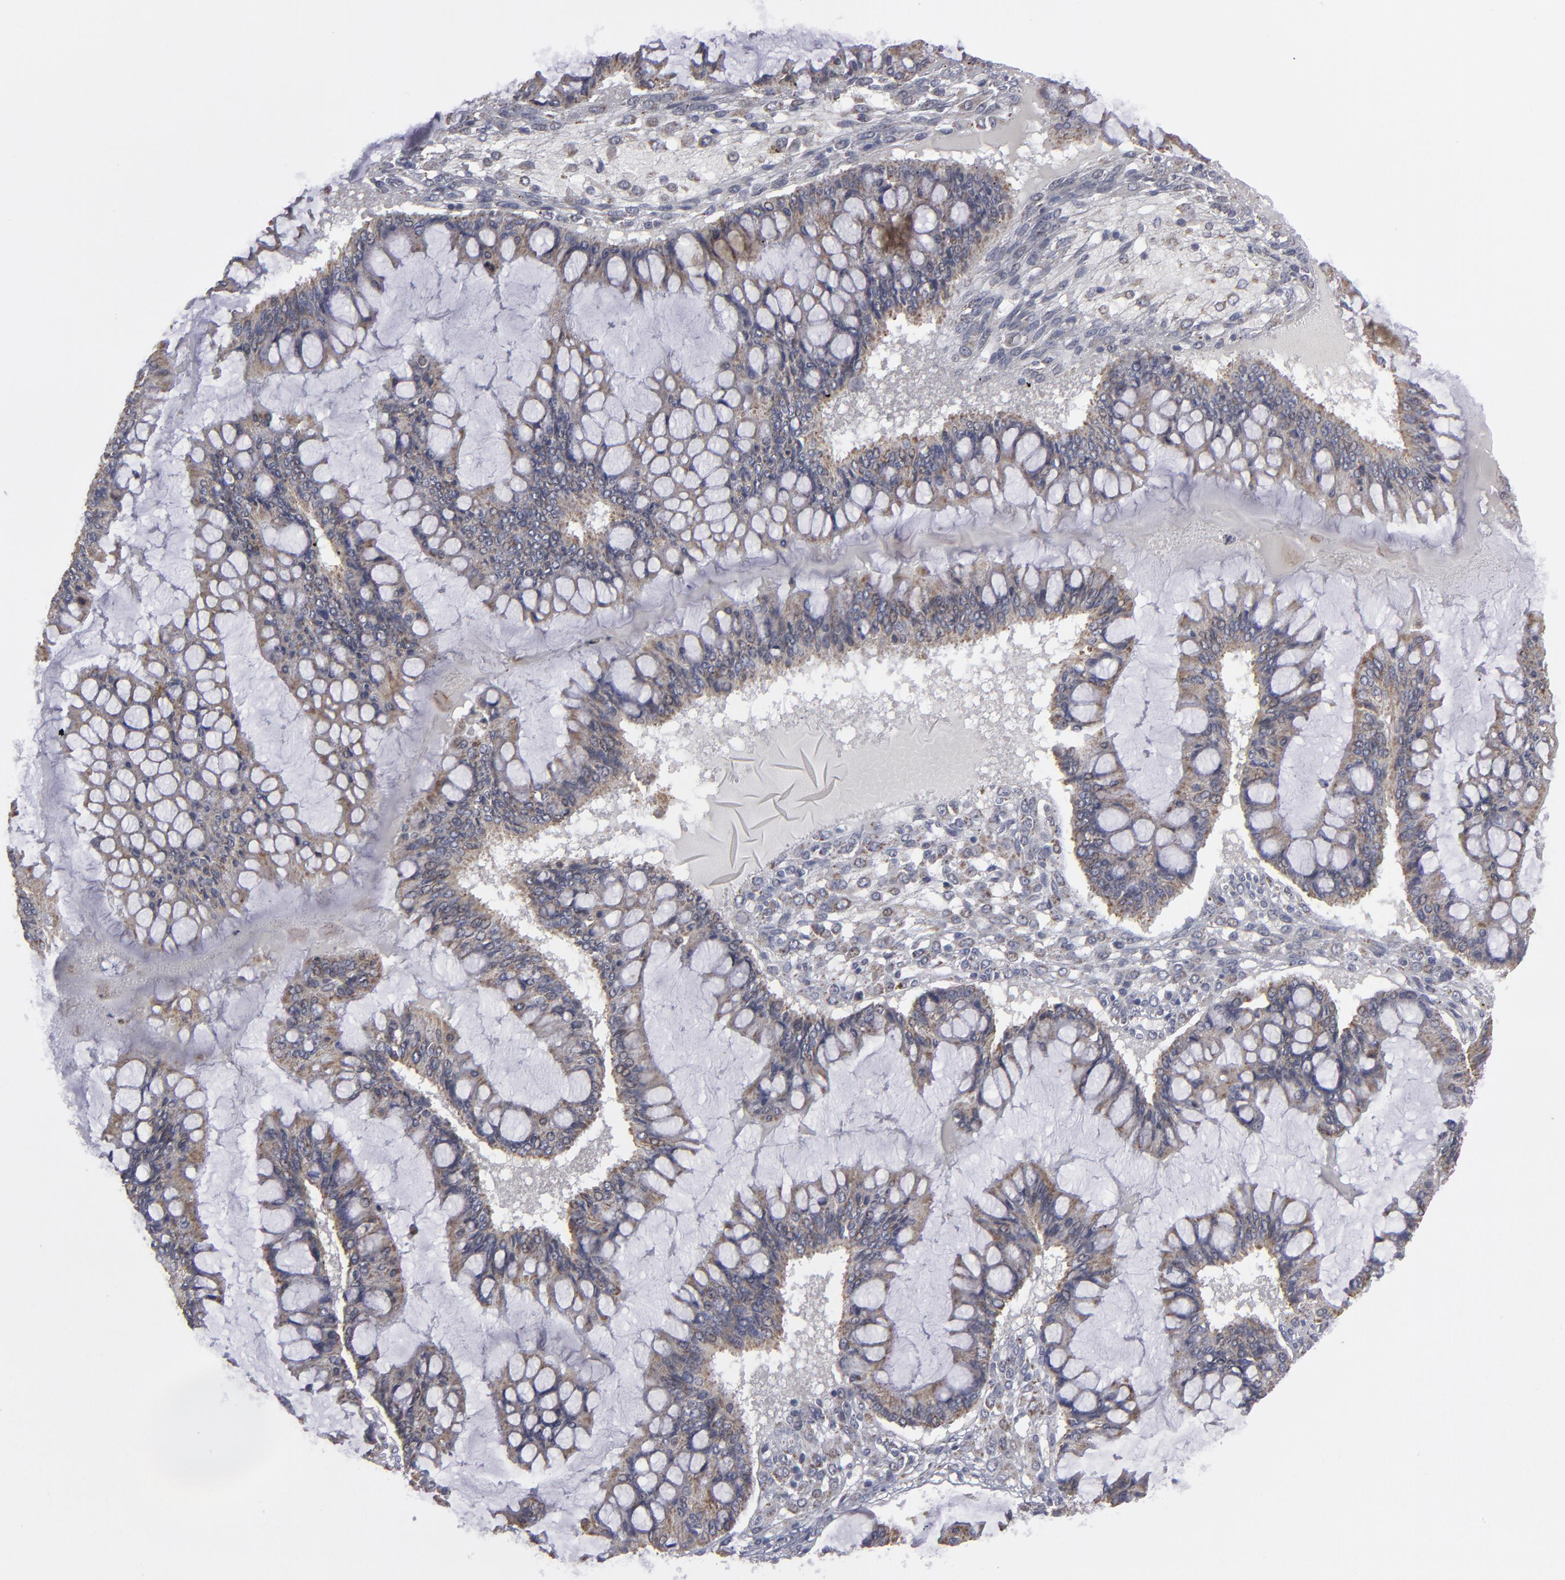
{"staining": {"intensity": "weak", "quantity": ">75%", "location": "cytoplasmic/membranous"}, "tissue": "ovarian cancer", "cell_type": "Tumor cells", "image_type": "cancer", "snomed": [{"axis": "morphology", "description": "Cystadenocarcinoma, mucinous, NOS"}, {"axis": "topography", "description": "Ovary"}], "caption": "An image showing weak cytoplasmic/membranous staining in about >75% of tumor cells in ovarian cancer, as visualized by brown immunohistochemical staining.", "gene": "MYOM2", "patient": {"sex": "female", "age": 73}}